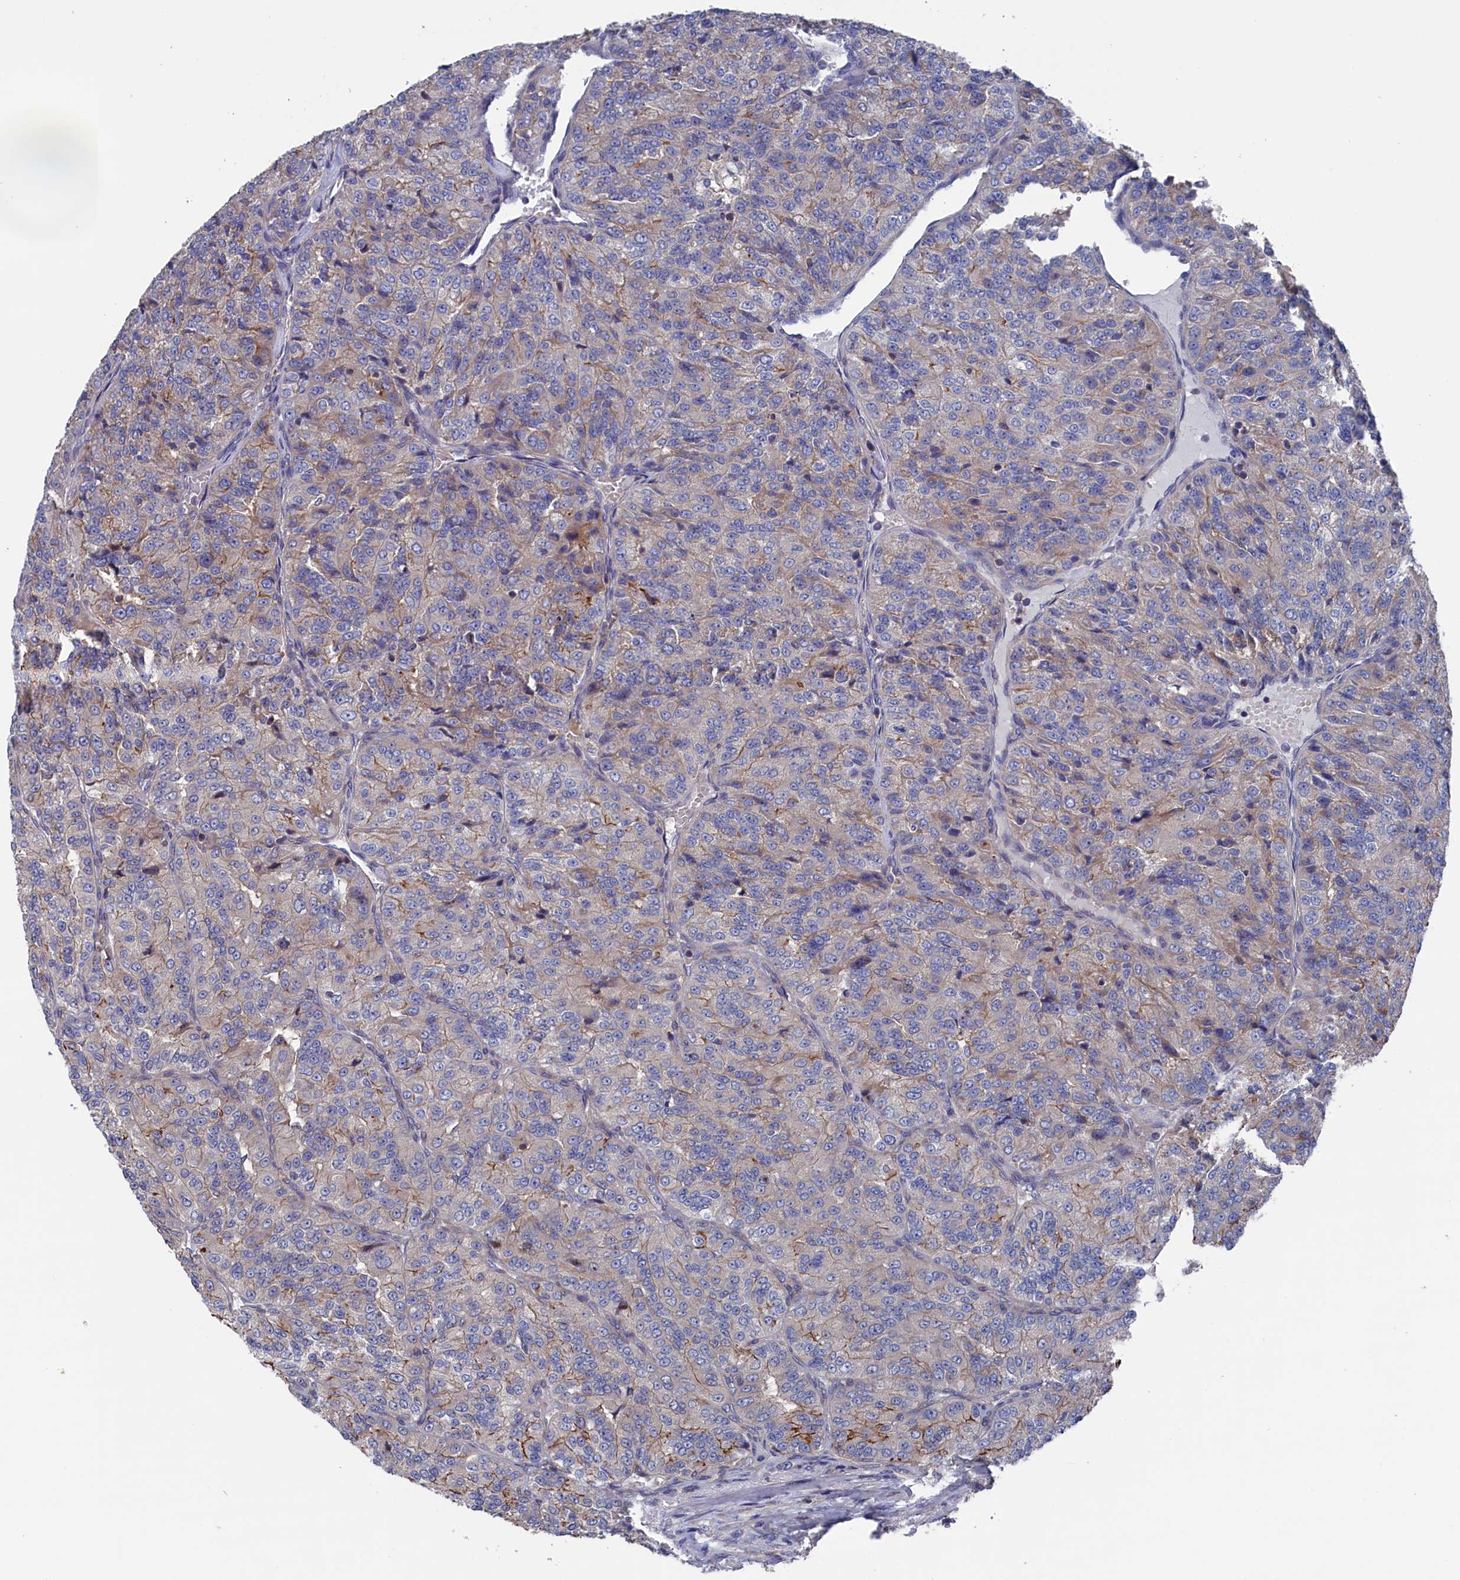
{"staining": {"intensity": "moderate", "quantity": "<25%", "location": "cytoplasmic/membranous"}, "tissue": "renal cancer", "cell_type": "Tumor cells", "image_type": "cancer", "snomed": [{"axis": "morphology", "description": "Adenocarcinoma, NOS"}, {"axis": "topography", "description": "Kidney"}], "caption": "A histopathology image showing moderate cytoplasmic/membranous staining in approximately <25% of tumor cells in adenocarcinoma (renal), as visualized by brown immunohistochemical staining.", "gene": "SPATA13", "patient": {"sex": "female", "age": 63}}